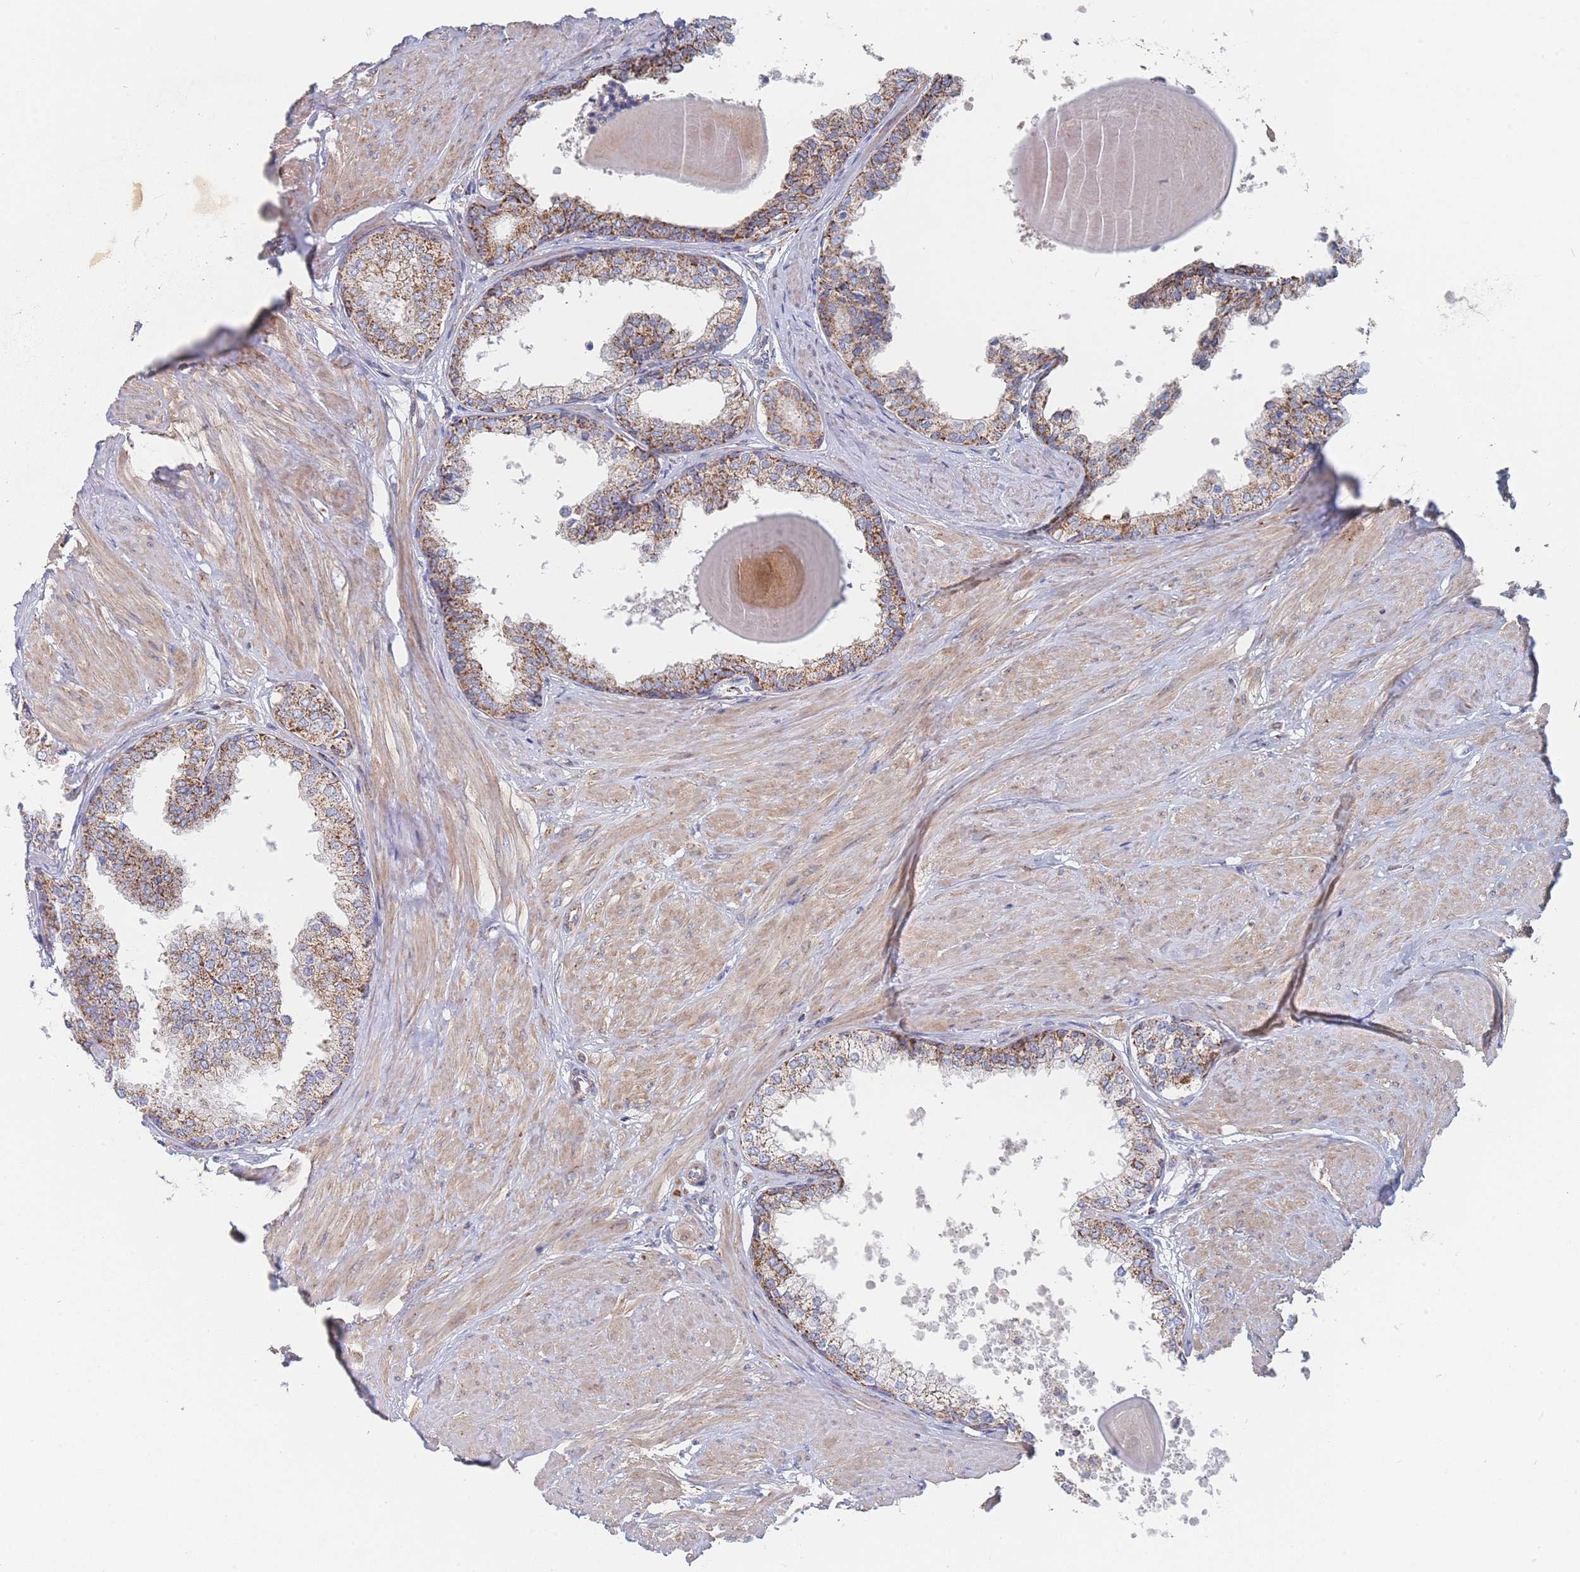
{"staining": {"intensity": "moderate", "quantity": ">75%", "location": "cytoplasmic/membranous"}, "tissue": "prostate", "cell_type": "Glandular cells", "image_type": "normal", "snomed": [{"axis": "morphology", "description": "Normal tissue, NOS"}, {"axis": "topography", "description": "Prostate"}], "caption": "Immunohistochemistry image of unremarkable prostate: human prostate stained using IHC exhibits medium levels of moderate protein expression localized specifically in the cytoplasmic/membranous of glandular cells, appearing as a cytoplasmic/membranous brown color.", "gene": "IKZF4", "patient": {"sex": "male", "age": 48}}